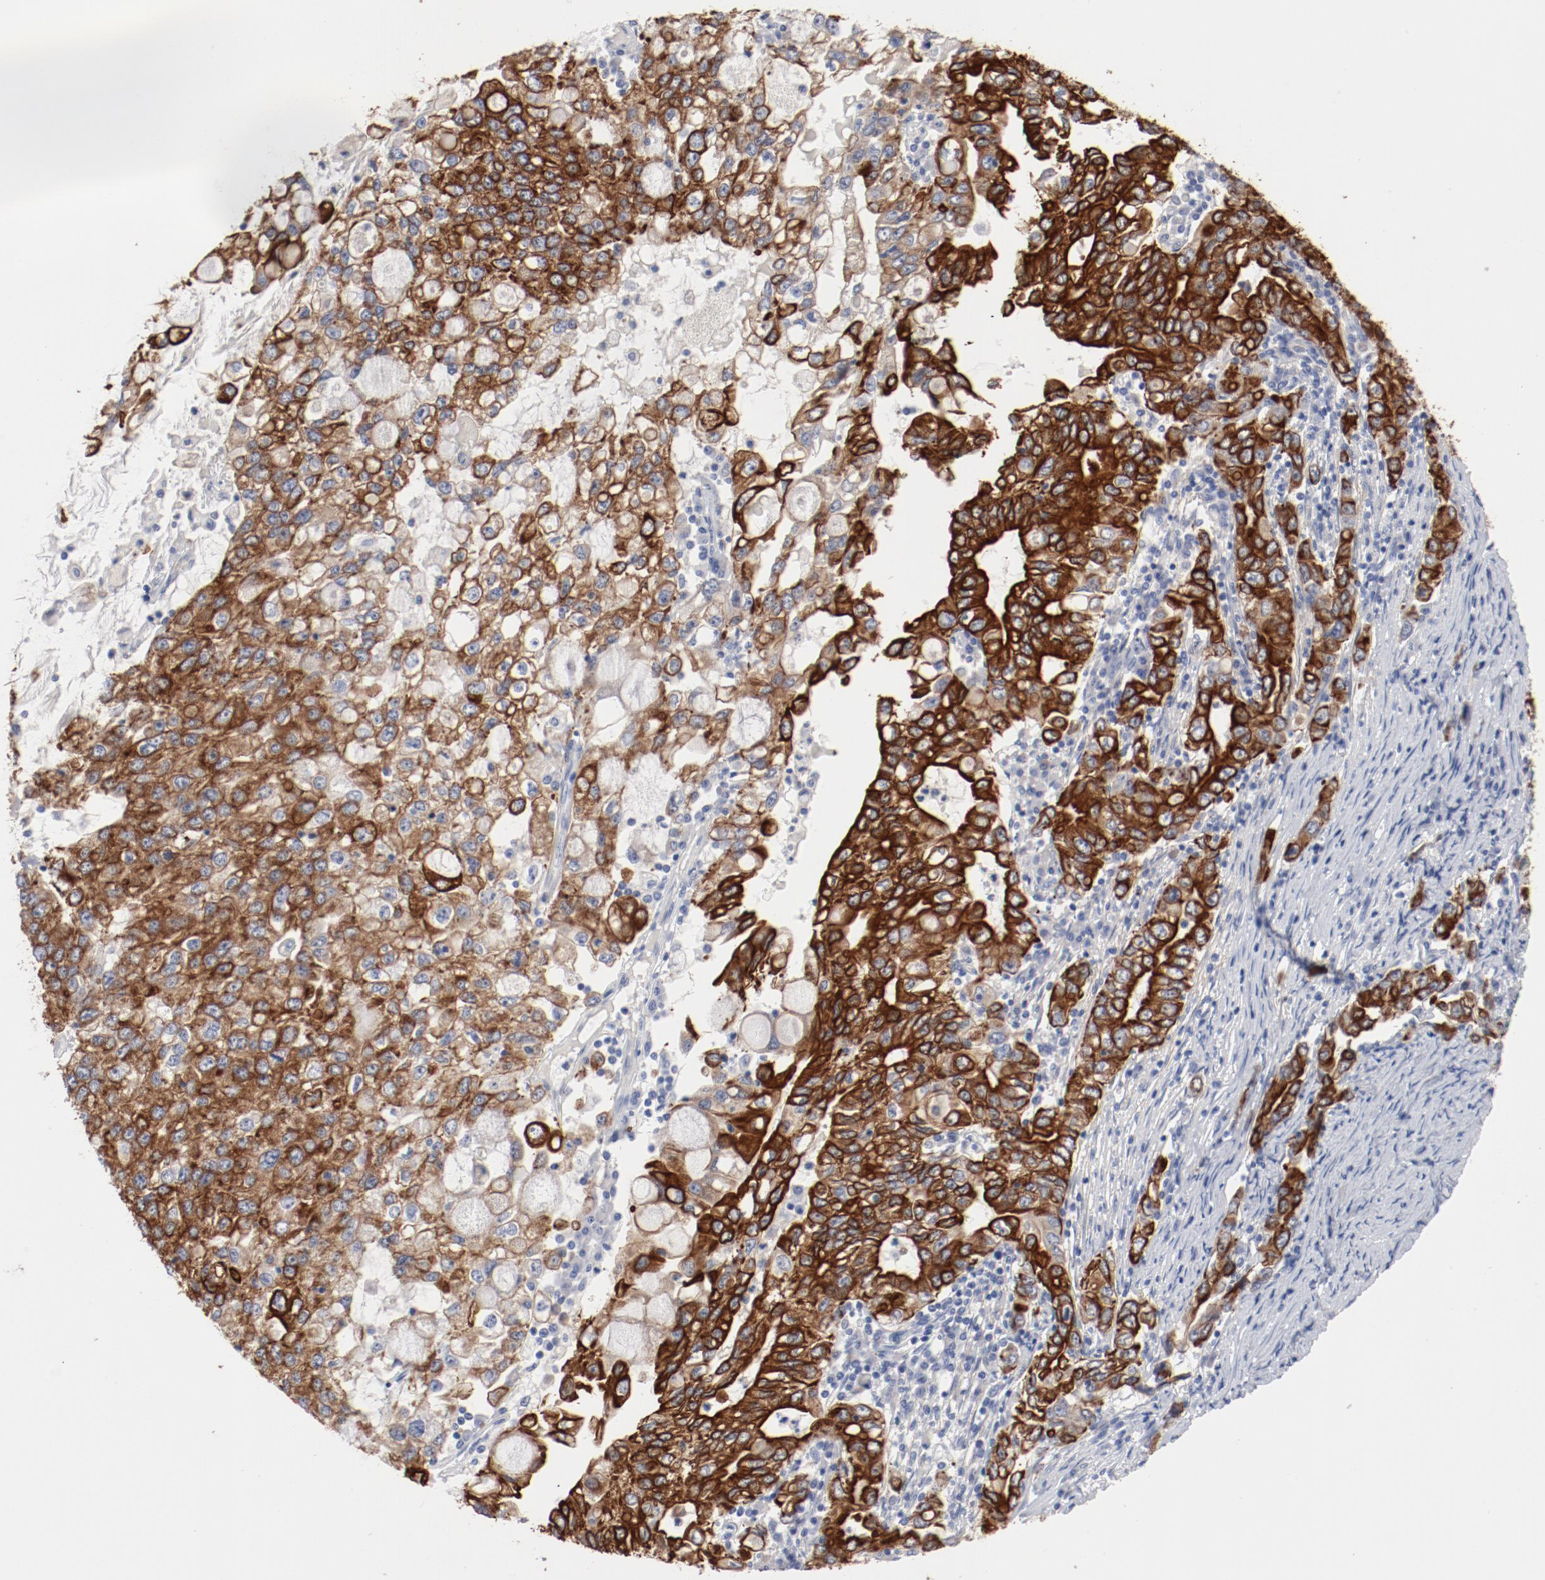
{"staining": {"intensity": "strong", "quantity": ">75%", "location": "cytoplasmic/membranous"}, "tissue": "stomach cancer", "cell_type": "Tumor cells", "image_type": "cancer", "snomed": [{"axis": "morphology", "description": "Adenocarcinoma, NOS"}, {"axis": "topography", "description": "Stomach, lower"}], "caption": "Brown immunohistochemical staining in human adenocarcinoma (stomach) exhibits strong cytoplasmic/membranous positivity in about >75% of tumor cells. Immunohistochemistry stains the protein of interest in brown and the nuclei are stained blue.", "gene": "TSPAN6", "patient": {"sex": "female", "age": 72}}